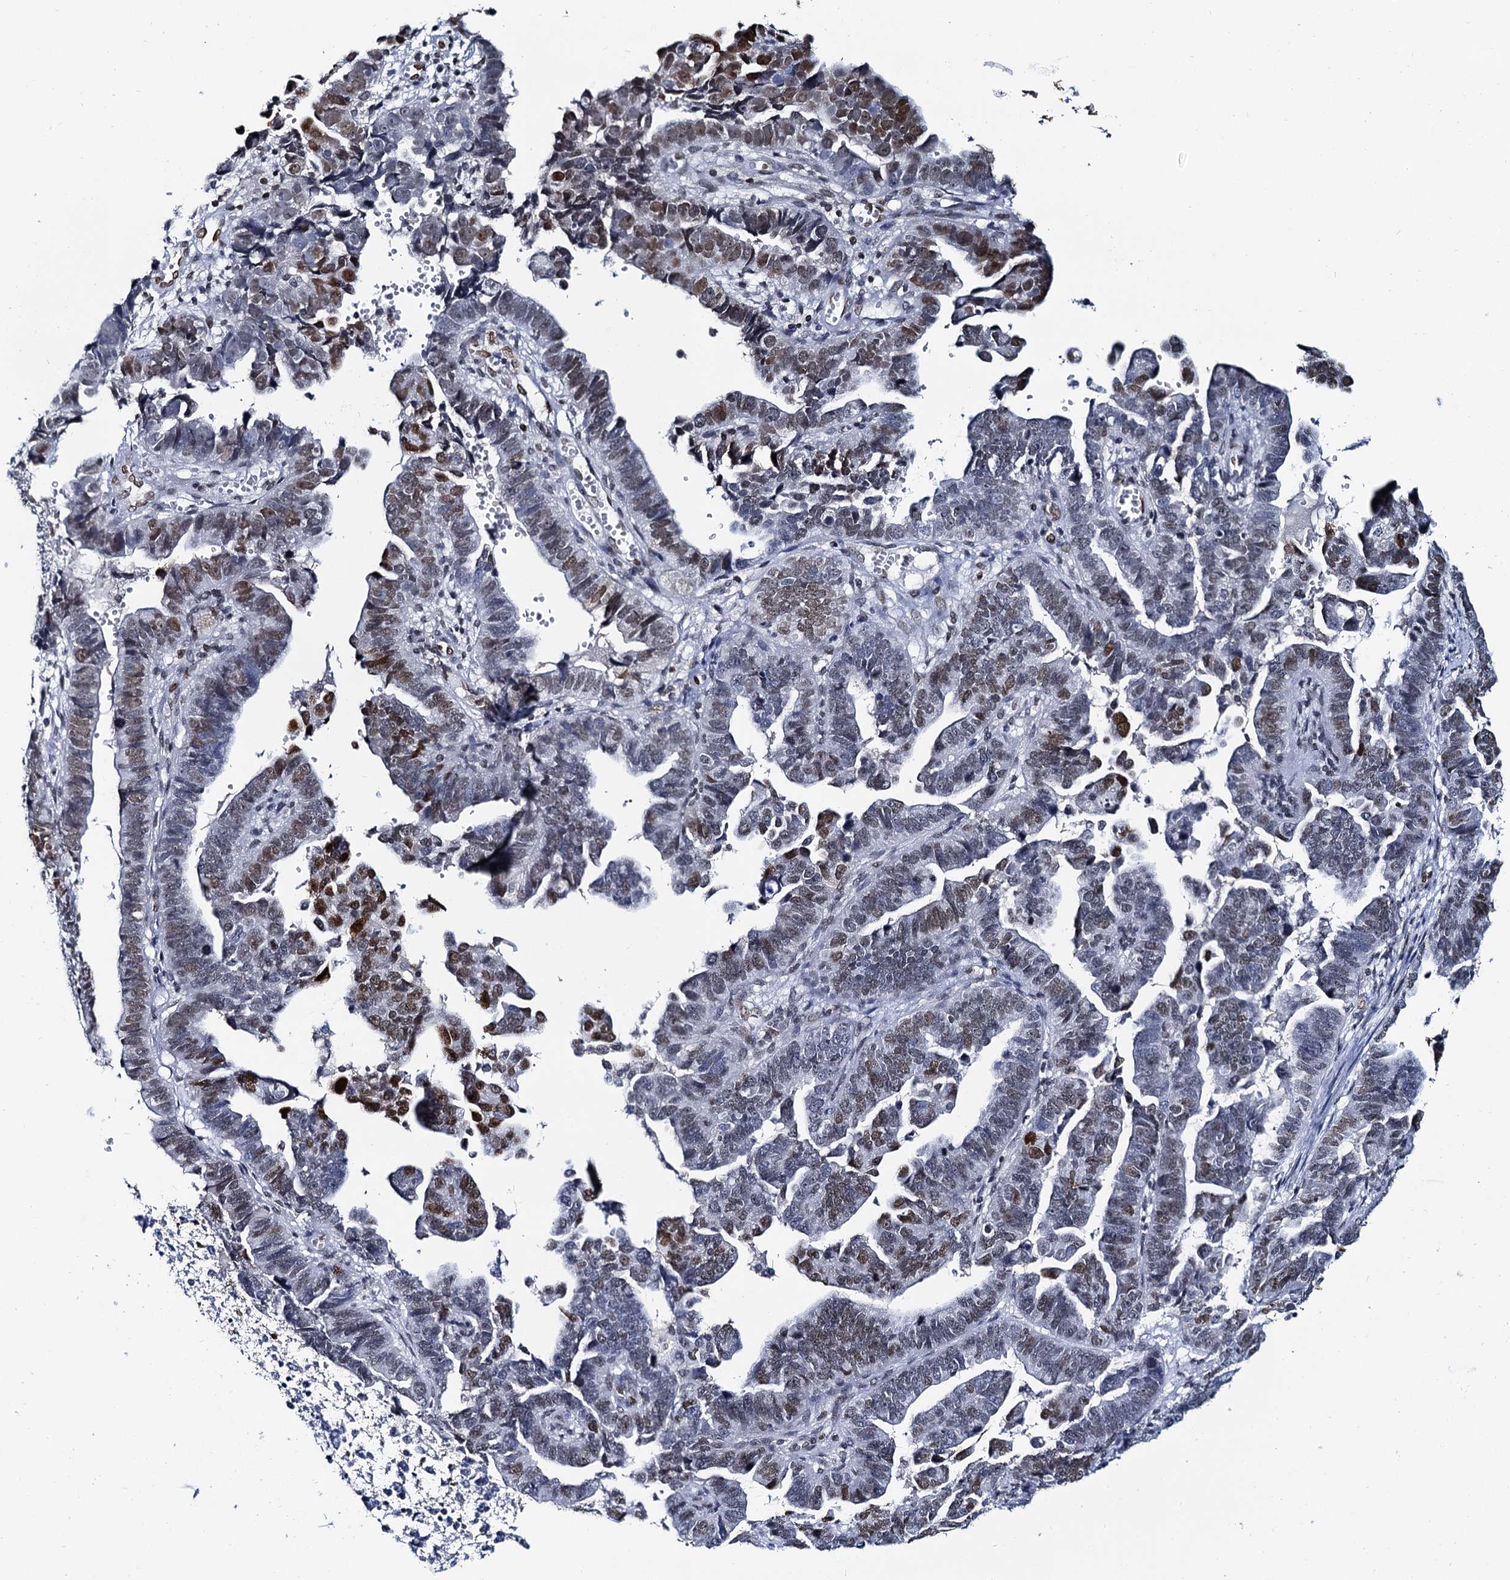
{"staining": {"intensity": "moderate", "quantity": "25%-75%", "location": "nuclear"}, "tissue": "endometrial cancer", "cell_type": "Tumor cells", "image_type": "cancer", "snomed": [{"axis": "morphology", "description": "Adenocarcinoma, NOS"}, {"axis": "topography", "description": "Endometrium"}], "caption": "Endometrial cancer (adenocarcinoma) stained for a protein (brown) displays moderate nuclear positive staining in about 25%-75% of tumor cells.", "gene": "CMAS", "patient": {"sex": "female", "age": 75}}